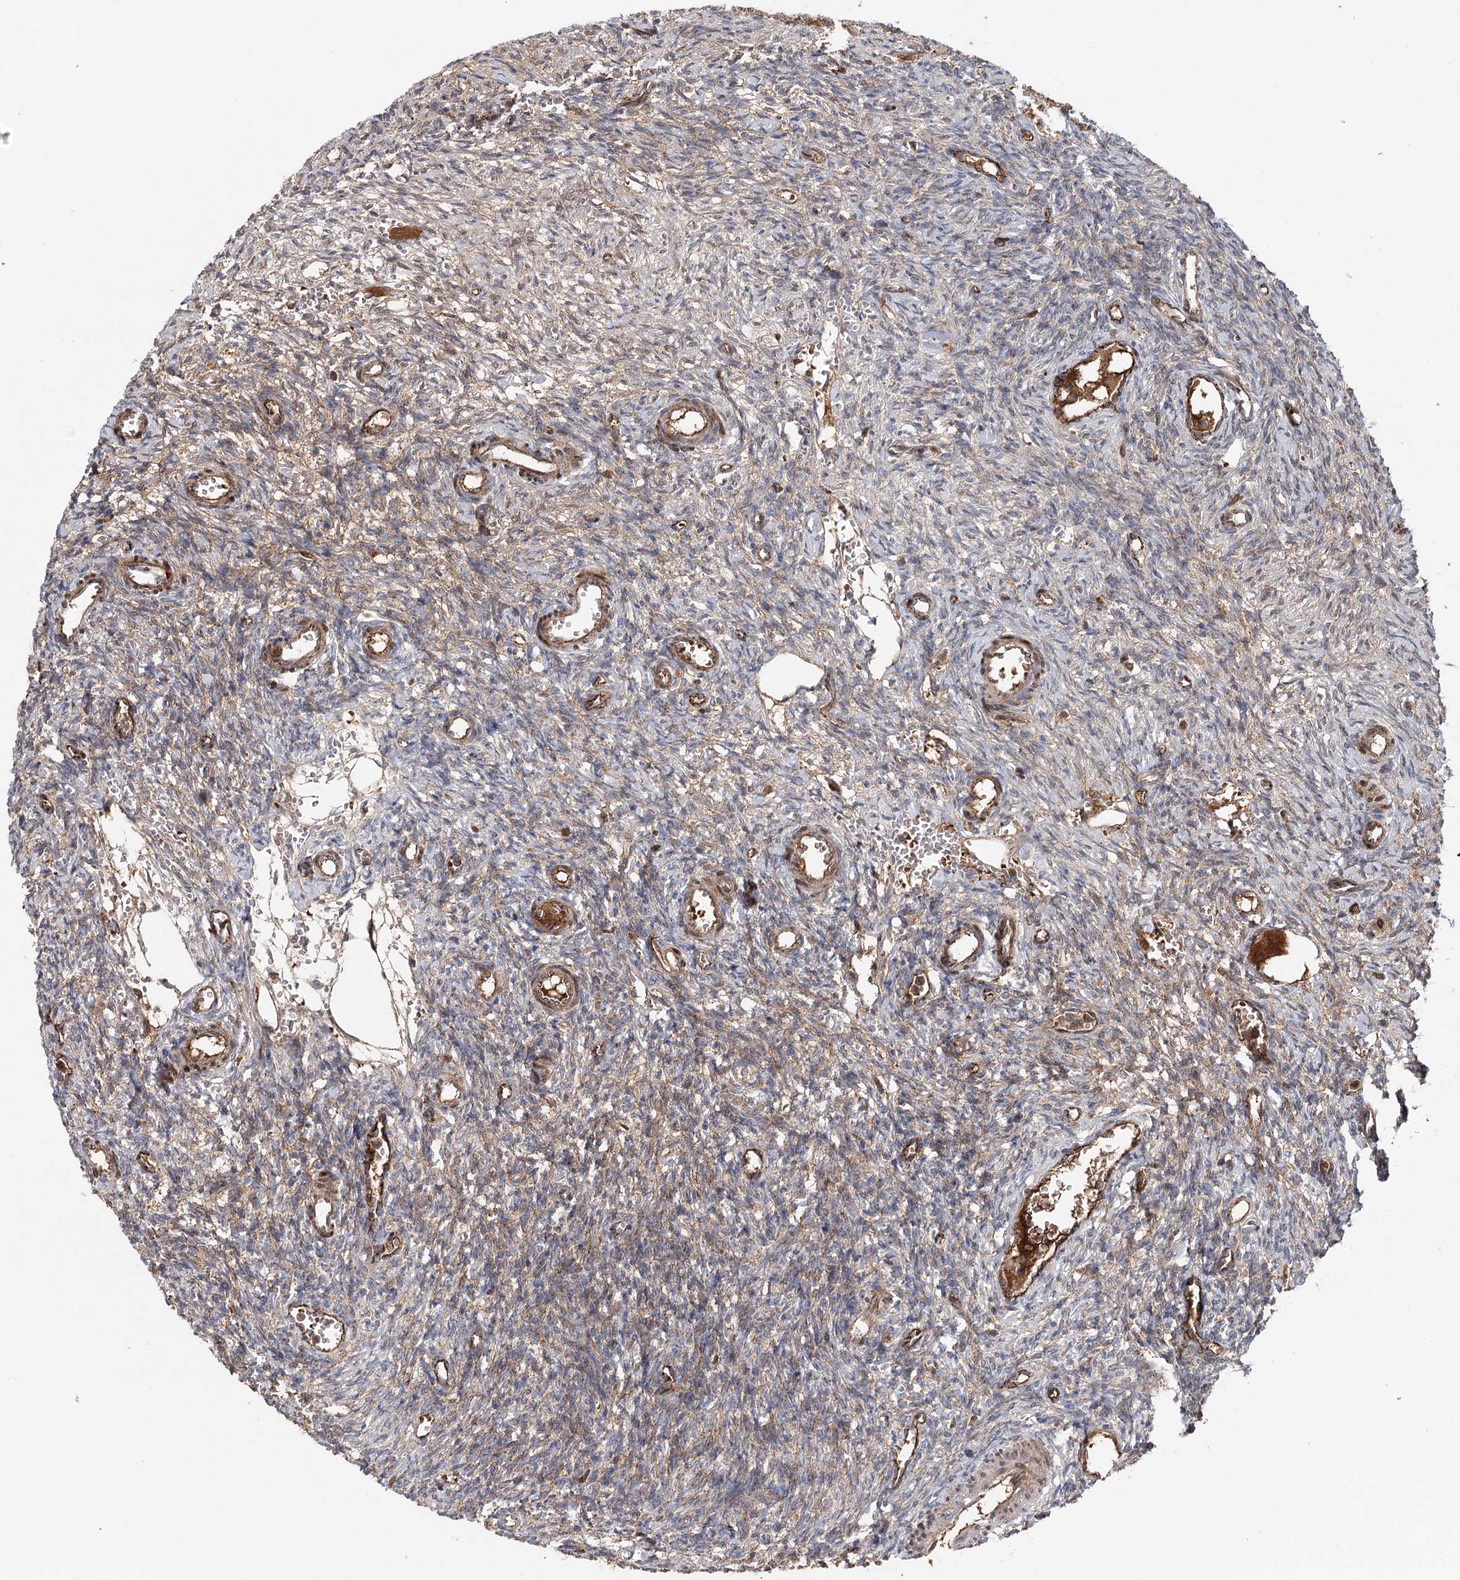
{"staining": {"intensity": "negative", "quantity": "none", "location": "none"}, "tissue": "ovary", "cell_type": "Follicle cells", "image_type": "normal", "snomed": [{"axis": "morphology", "description": "Normal tissue, NOS"}, {"axis": "topography", "description": "Ovary"}], "caption": "The image exhibits no staining of follicle cells in unremarkable ovary. The staining was performed using DAB (3,3'-diaminobenzidine) to visualize the protein expression in brown, while the nuclei were stained in blue with hematoxylin (Magnification: 20x).", "gene": "PKP4", "patient": {"sex": "female", "age": 39}}